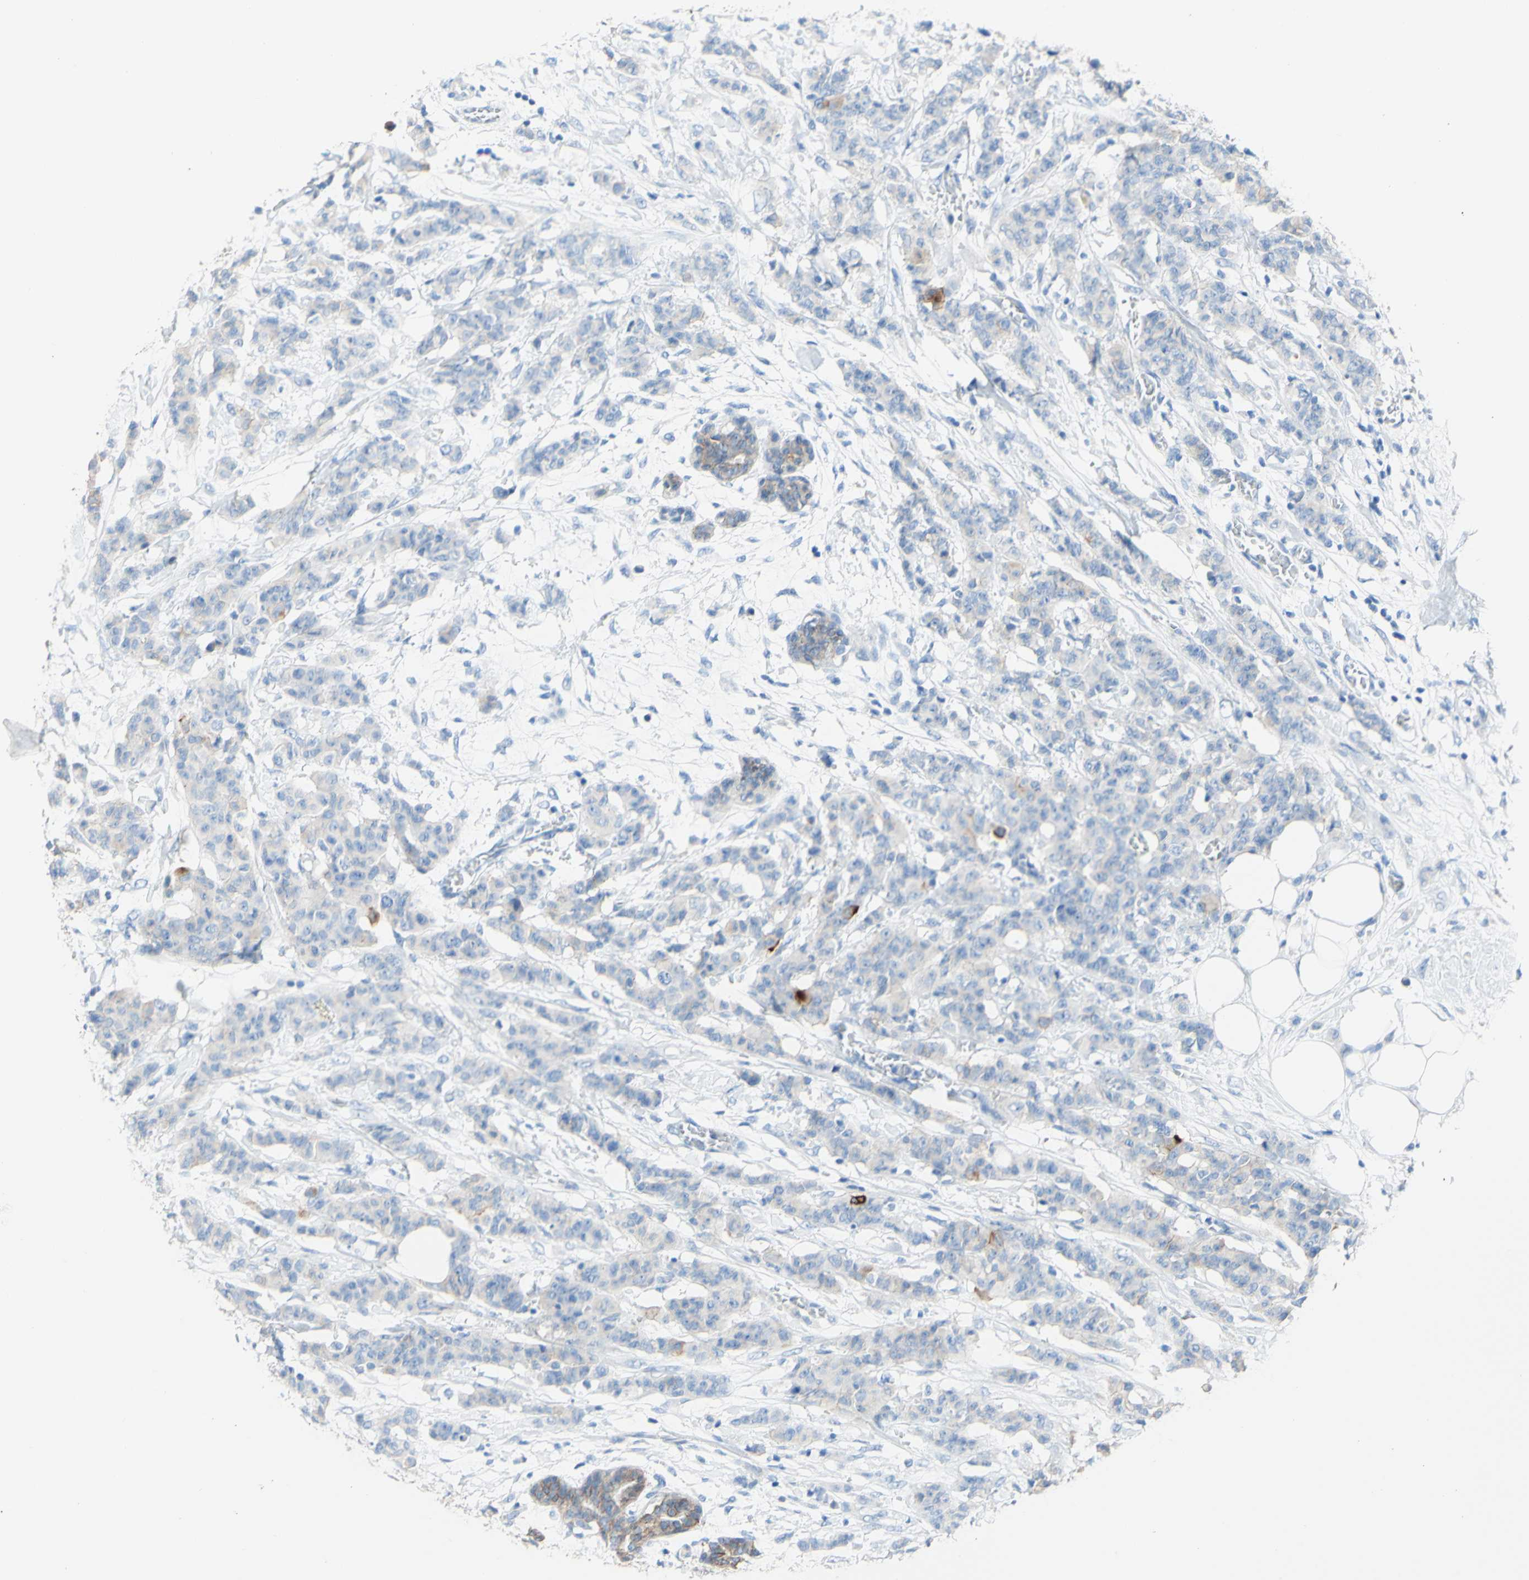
{"staining": {"intensity": "weak", "quantity": "<25%", "location": "cytoplasmic/membranous"}, "tissue": "breast cancer", "cell_type": "Tumor cells", "image_type": "cancer", "snomed": [{"axis": "morphology", "description": "Normal tissue, NOS"}, {"axis": "morphology", "description": "Duct carcinoma"}, {"axis": "topography", "description": "Breast"}], "caption": "Breast cancer was stained to show a protein in brown. There is no significant expression in tumor cells. (Immunohistochemistry, brightfield microscopy, high magnification).", "gene": "DSC2", "patient": {"sex": "female", "age": 40}}